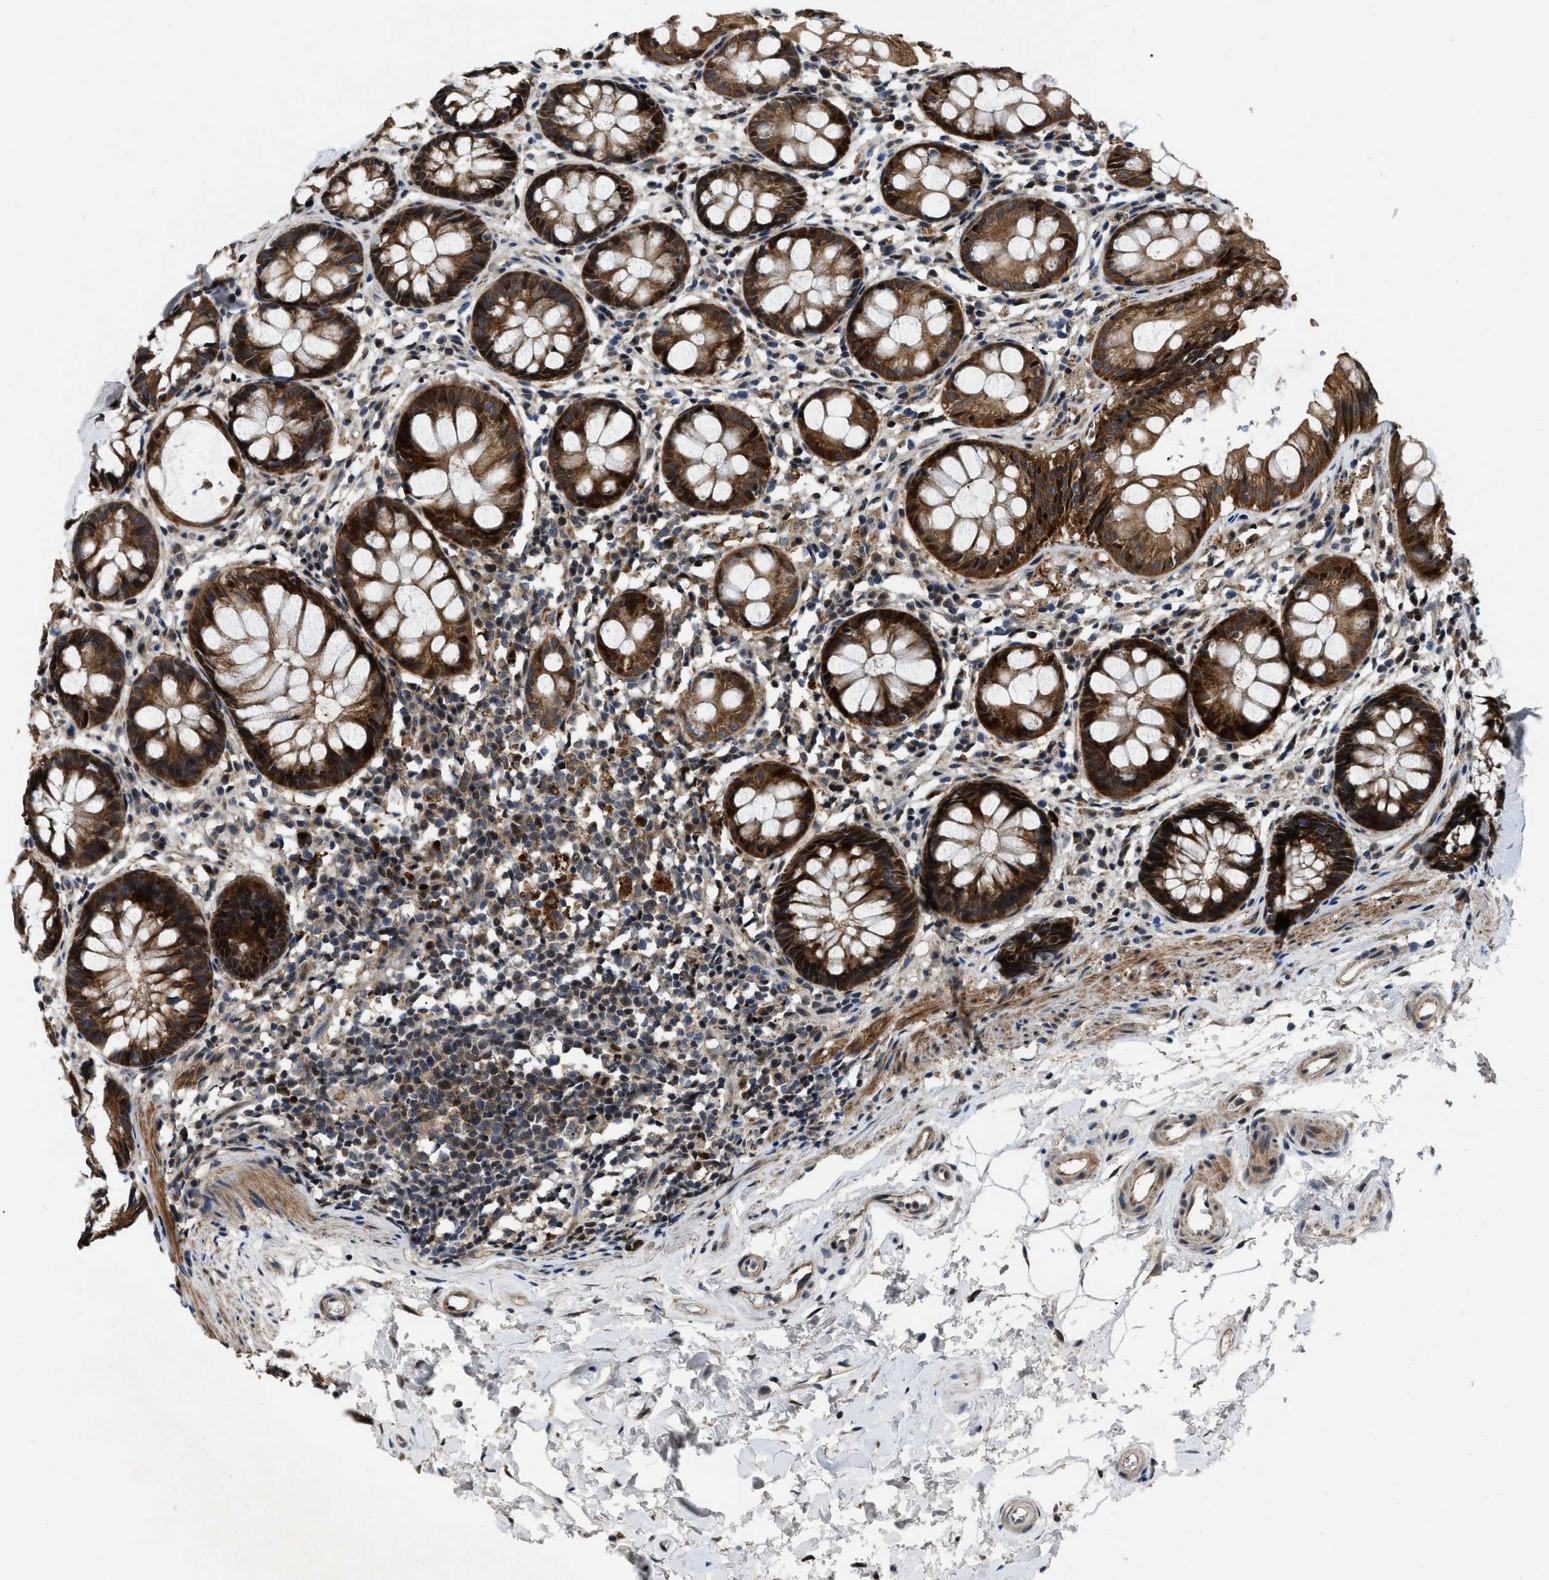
{"staining": {"intensity": "strong", "quantity": ">75%", "location": "cytoplasmic/membranous"}, "tissue": "rectum", "cell_type": "Glandular cells", "image_type": "normal", "snomed": [{"axis": "morphology", "description": "Normal tissue, NOS"}, {"axis": "topography", "description": "Rectum"}], "caption": "Immunohistochemistry micrograph of unremarkable rectum stained for a protein (brown), which reveals high levels of strong cytoplasmic/membranous staining in approximately >75% of glandular cells.", "gene": "PPWD1", "patient": {"sex": "male", "age": 64}}